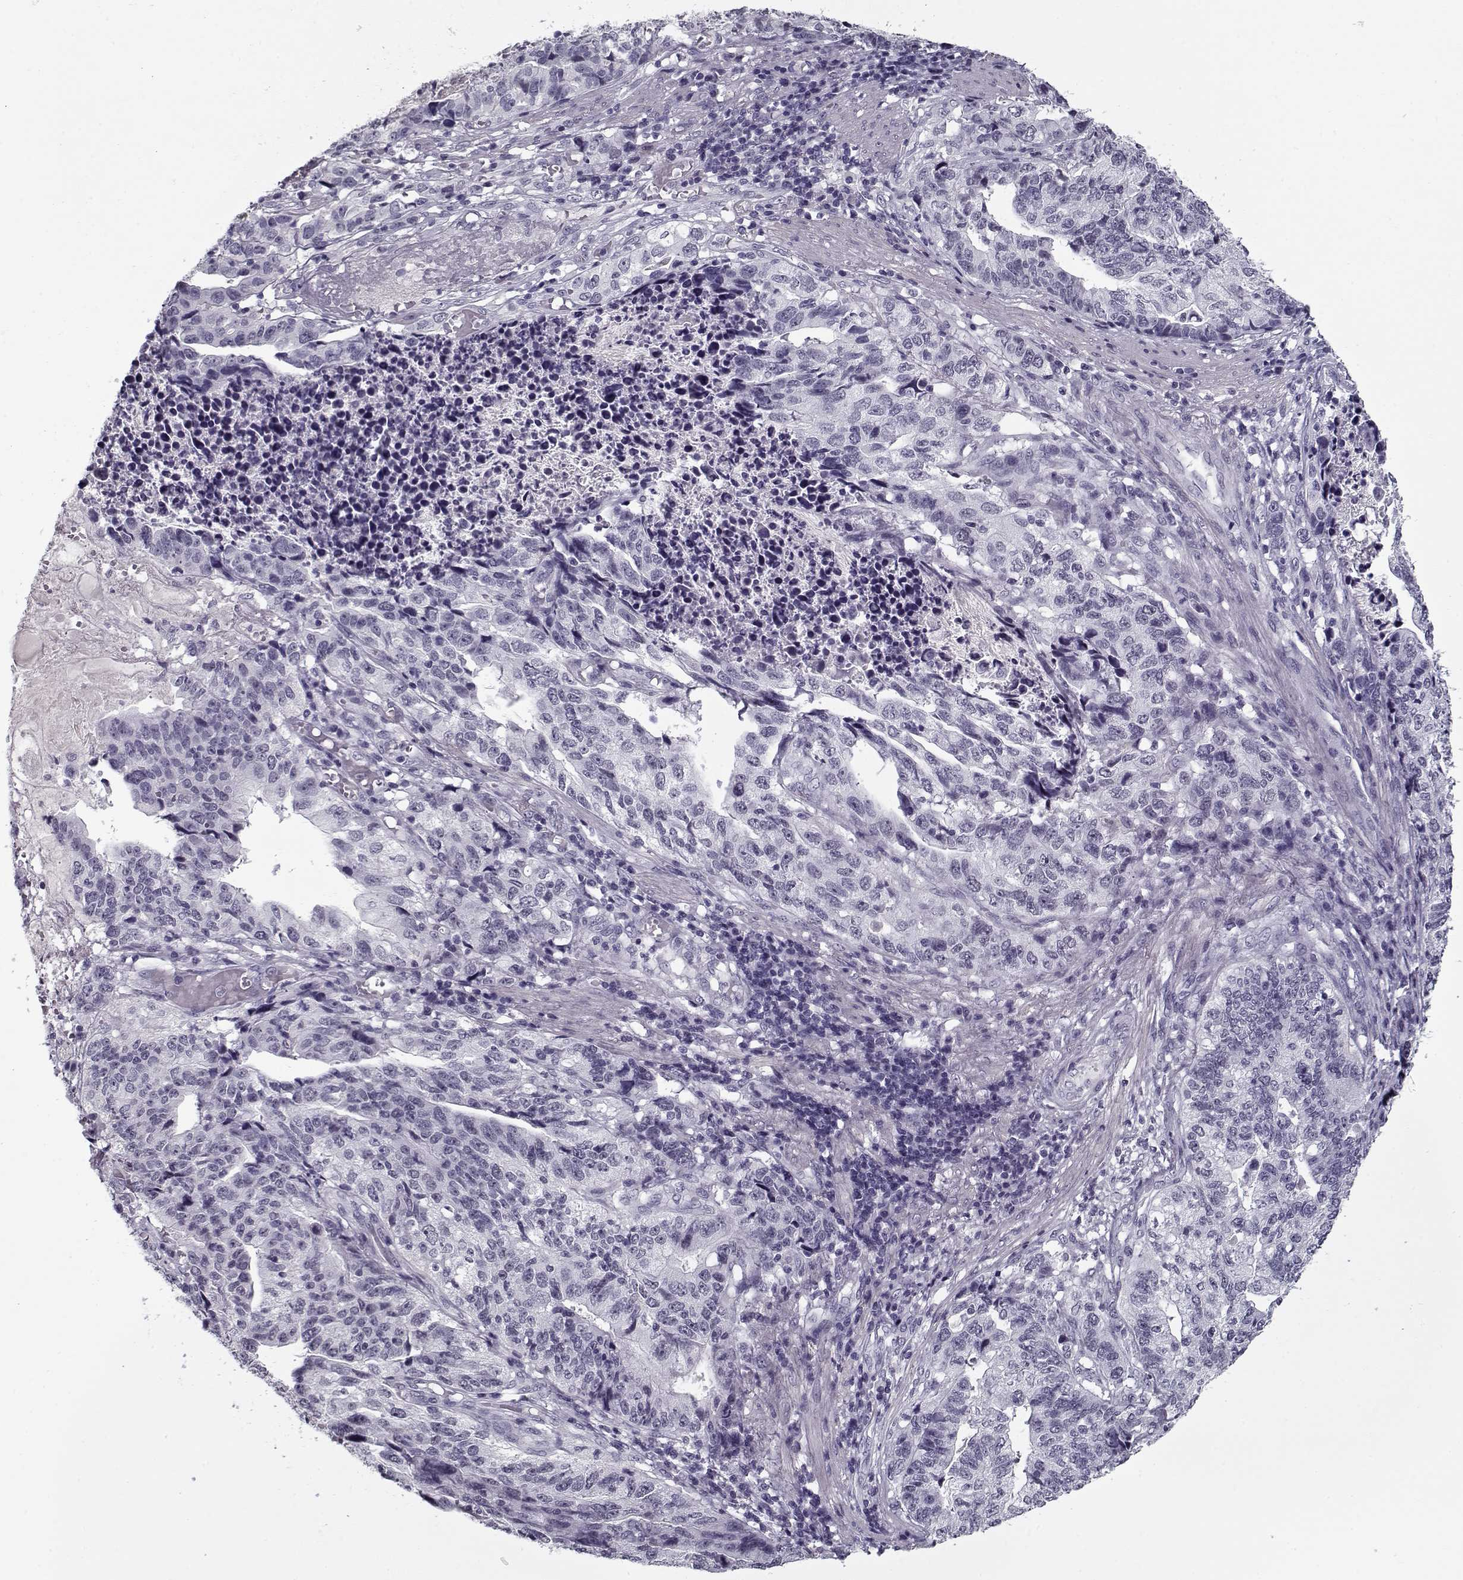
{"staining": {"intensity": "negative", "quantity": "none", "location": "none"}, "tissue": "stomach cancer", "cell_type": "Tumor cells", "image_type": "cancer", "snomed": [{"axis": "morphology", "description": "Adenocarcinoma, NOS"}, {"axis": "topography", "description": "Stomach, upper"}], "caption": "Stomach adenocarcinoma stained for a protein using IHC reveals no expression tumor cells.", "gene": "RNF32", "patient": {"sex": "female", "age": 67}}